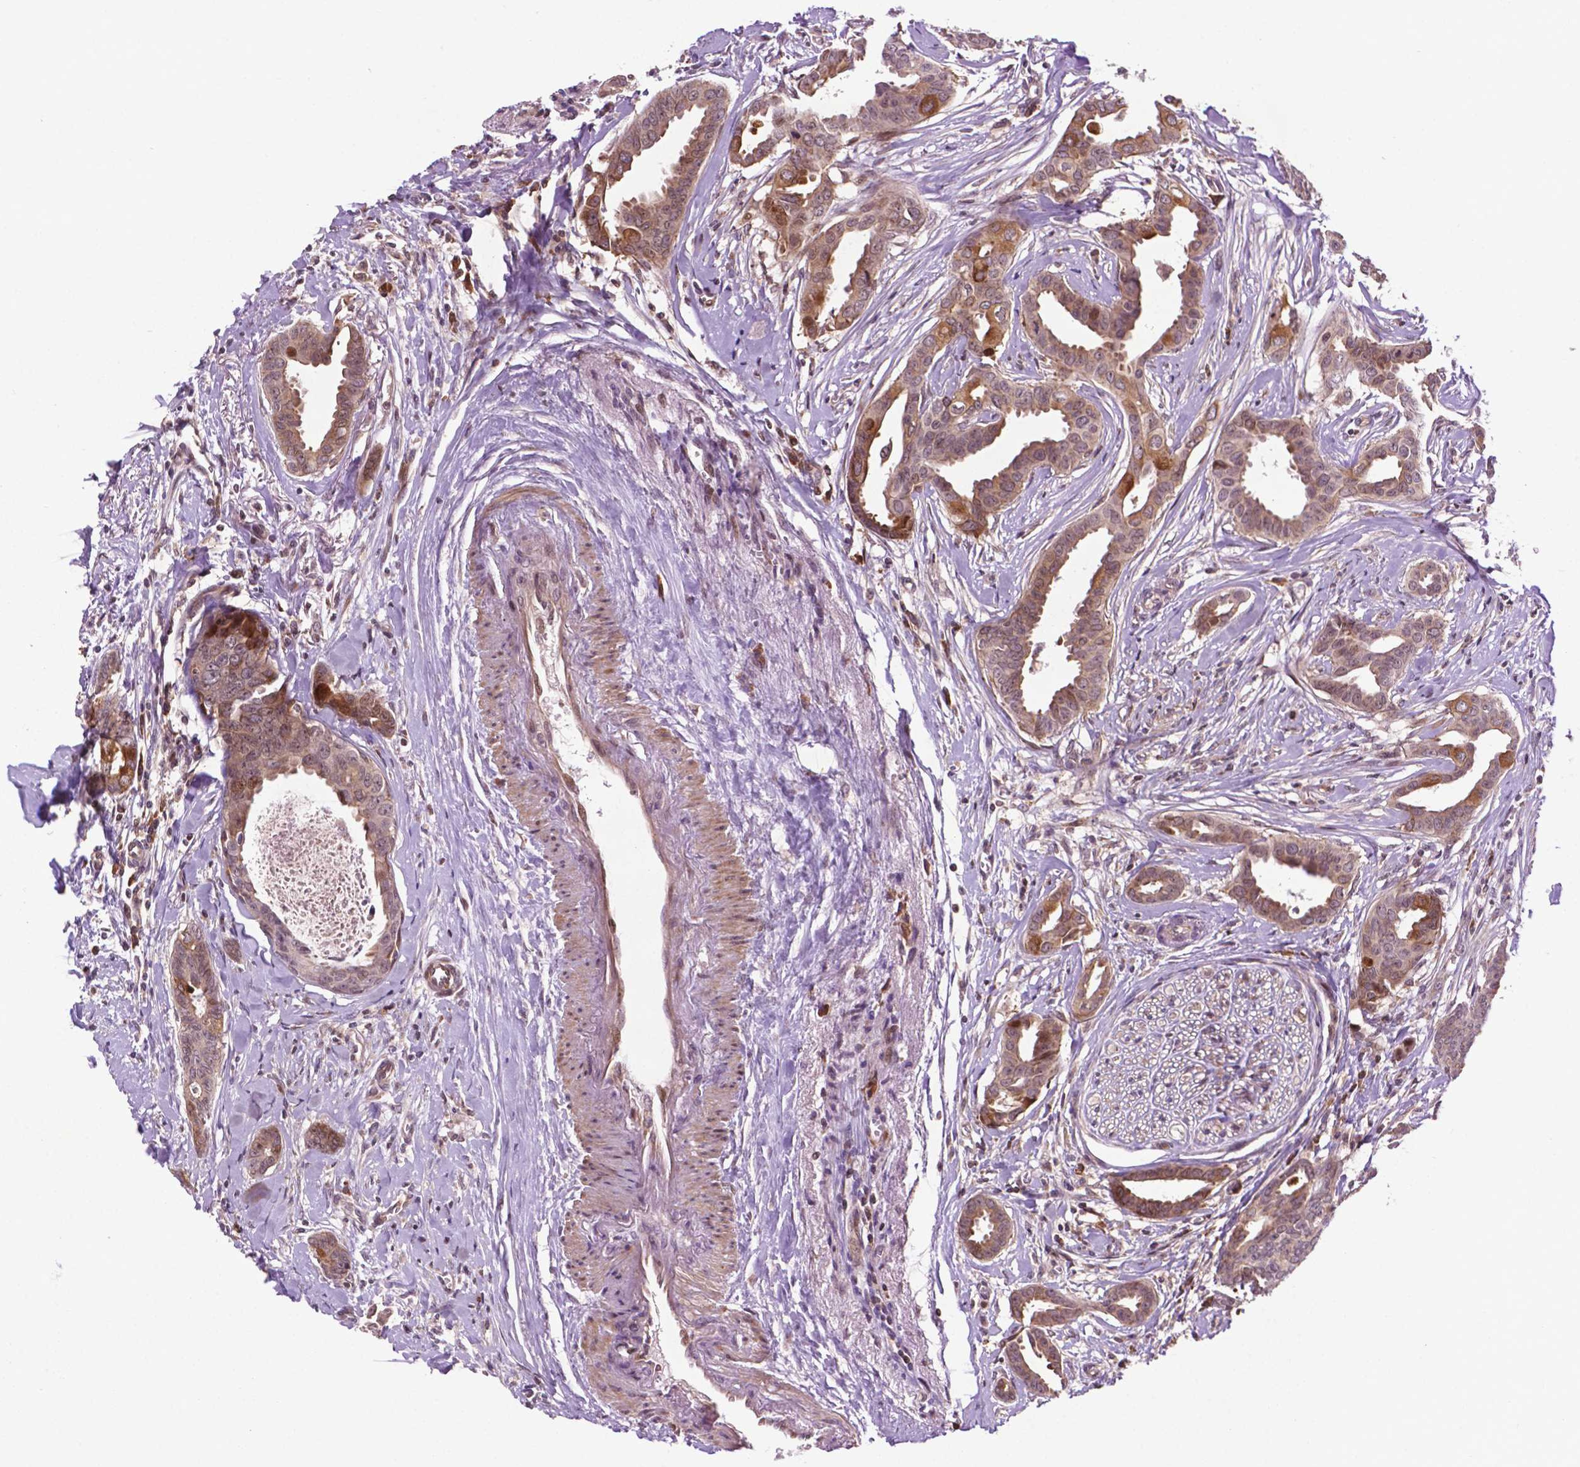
{"staining": {"intensity": "moderate", "quantity": ">75%", "location": "cytoplasmic/membranous"}, "tissue": "breast cancer", "cell_type": "Tumor cells", "image_type": "cancer", "snomed": [{"axis": "morphology", "description": "Duct carcinoma"}, {"axis": "topography", "description": "Breast"}], "caption": "Immunohistochemistry photomicrograph of neoplastic tissue: human breast infiltrating ductal carcinoma stained using immunohistochemistry demonstrates medium levels of moderate protein expression localized specifically in the cytoplasmic/membranous of tumor cells, appearing as a cytoplasmic/membranous brown color.", "gene": "TMX2", "patient": {"sex": "female", "age": 45}}